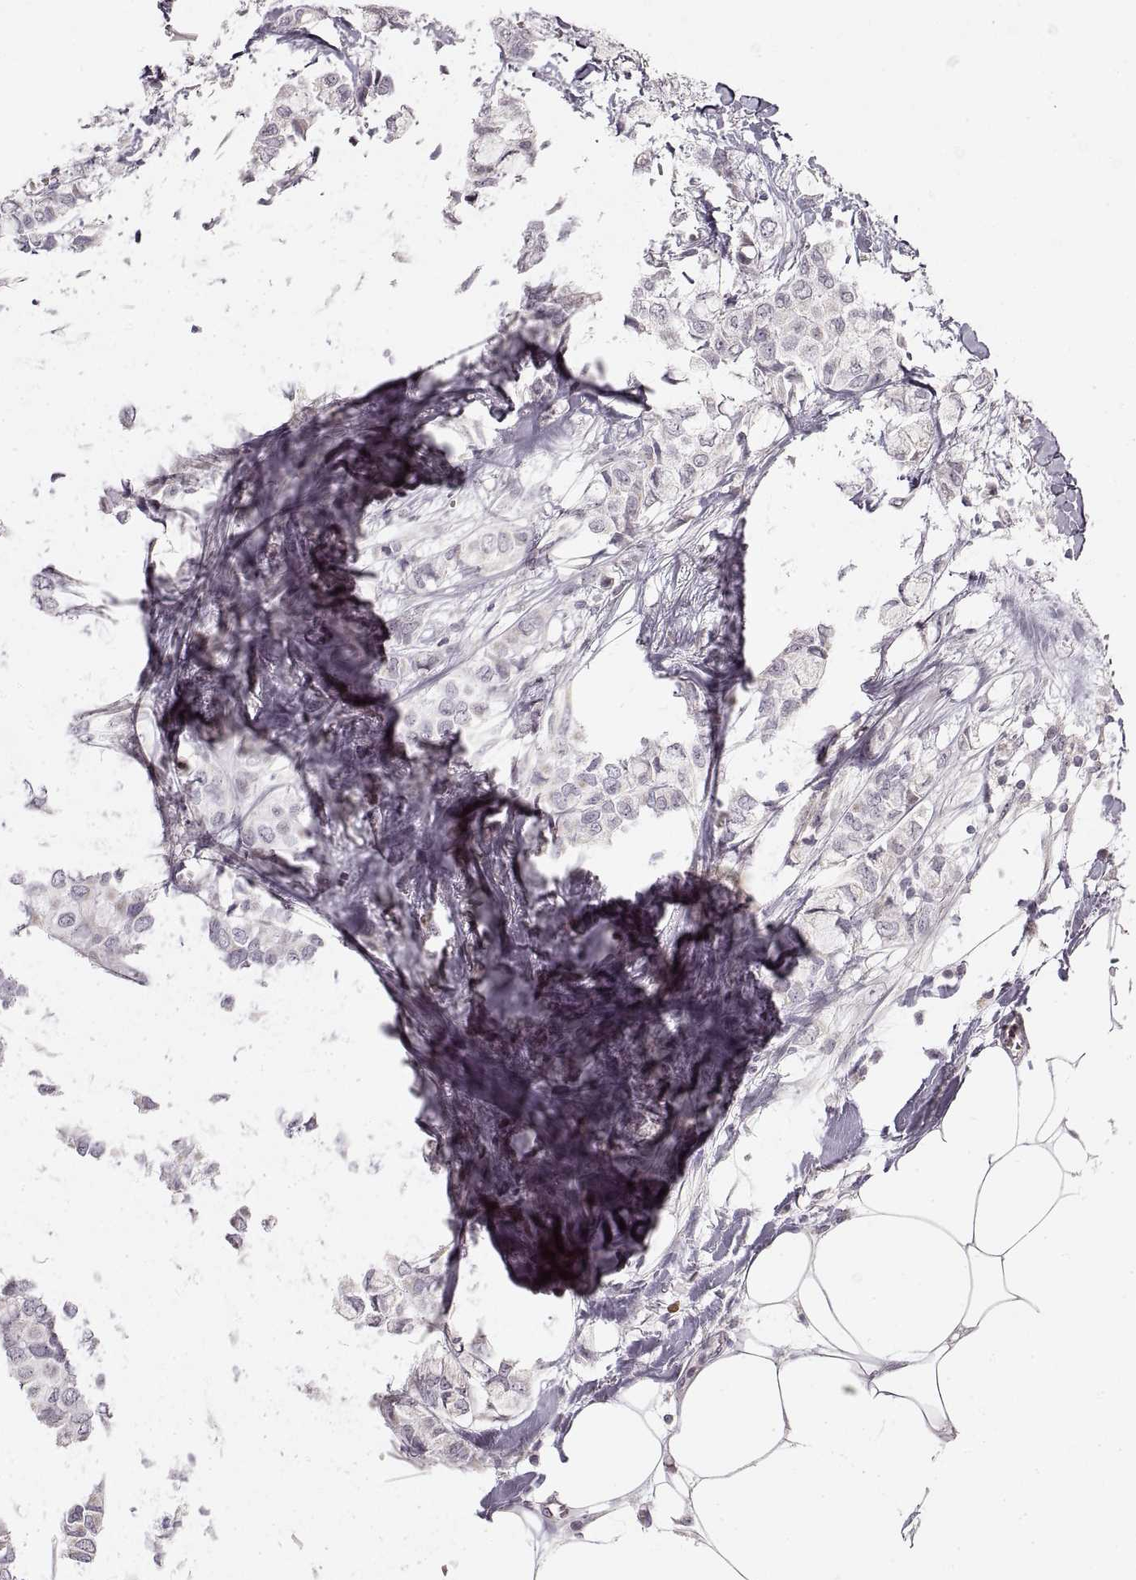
{"staining": {"intensity": "negative", "quantity": "none", "location": "none"}, "tissue": "breast cancer", "cell_type": "Tumor cells", "image_type": "cancer", "snomed": [{"axis": "morphology", "description": "Duct carcinoma"}, {"axis": "topography", "description": "Breast"}], "caption": "Protein analysis of breast invasive ductal carcinoma demonstrates no significant staining in tumor cells.", "gene": "ASIC3", "patient": {"sex": "female", "age": 85}}